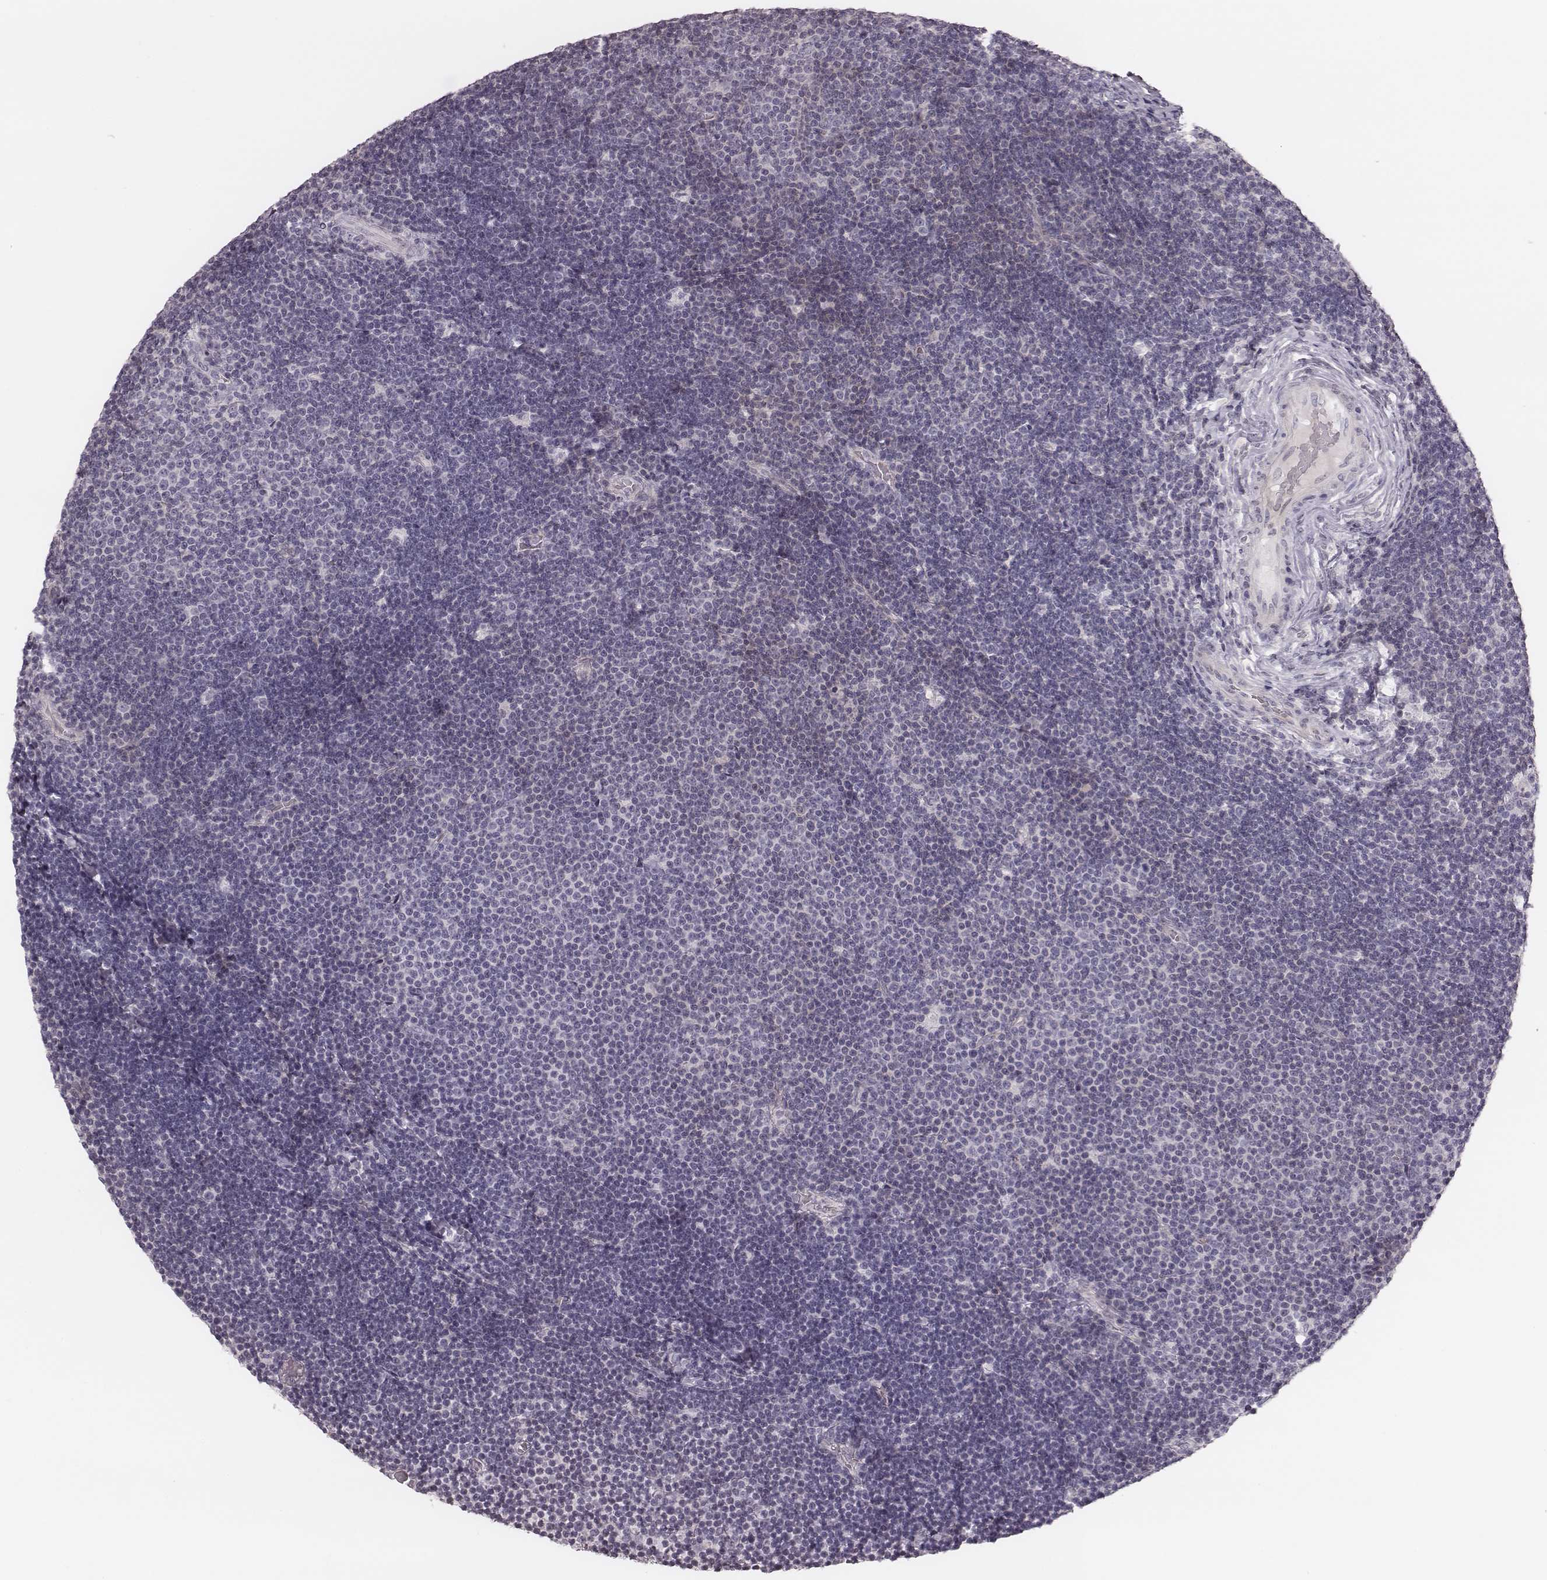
{"staining": {"intensity": "negative", "quantity": "none", "location": "none"}, "tissue": "lymphoma", "cell_type": "Tumor cells", "image_type": "cancer", "snomed": [{"axis": "morphology", "description": "Malignant lymphoma, non-Hodgkin's type, Low grade"}, {"axis": "topography", "description": "Brain"}], "caption": "DAB immunohistochemical staining of human lymphoma displays no significant staining in tumor cells.", "gene": "S100Z", "patient": {"sex": "female", "age": 66}}